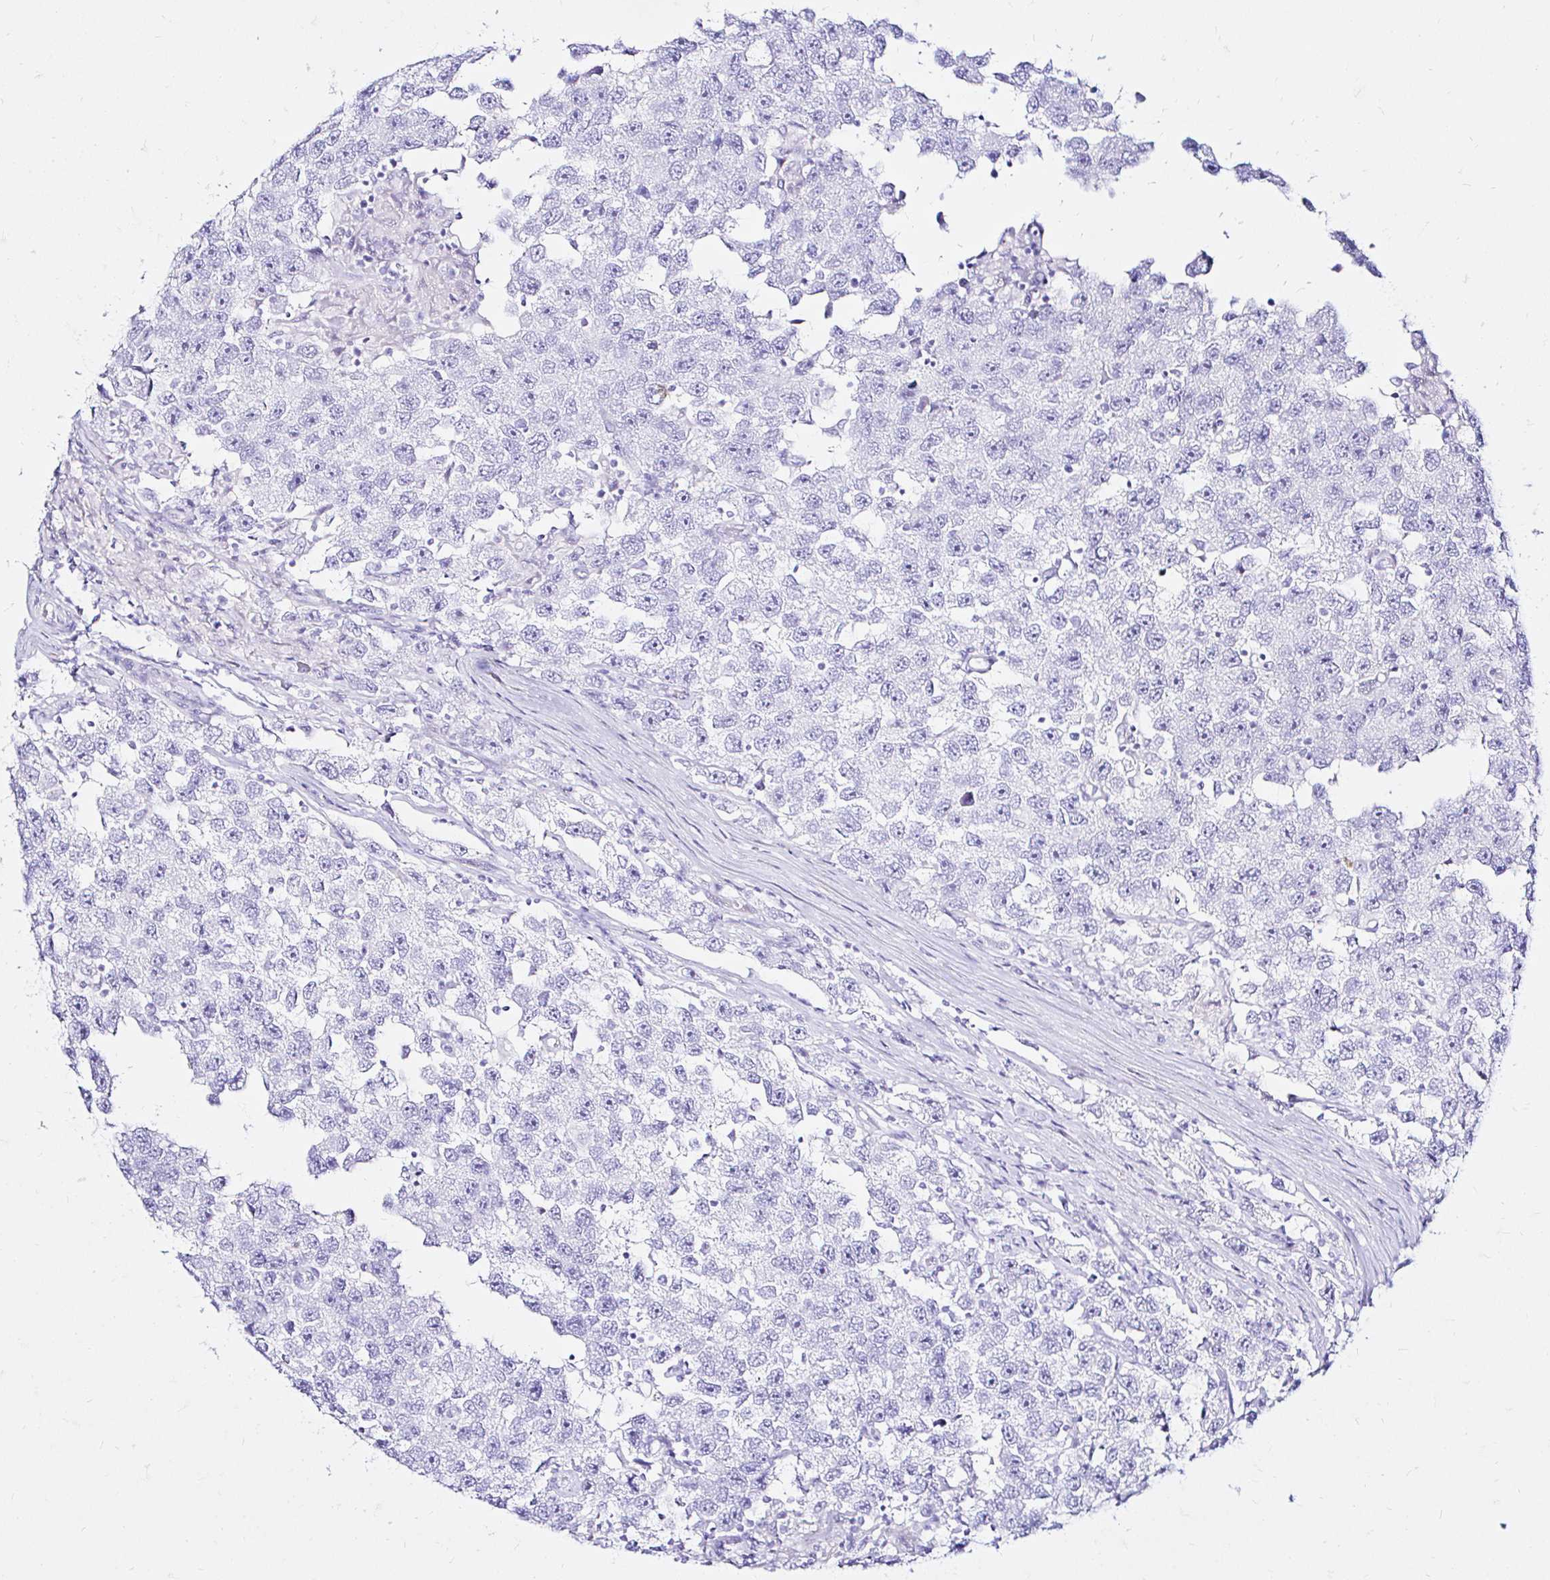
{"staining": {"intensity": "negative", "quantity": "none", "location": "none"}, "tissue": "testis cancer", "cell_type": "Tumor cells", "image_type": "cancer", "snomed": [{"axis": "morphology", "description": "Seminoma, NOS"}, {"axis": "topography", "description": "Testis"}], "caption": "High magnification brightfield microscopy of testis cancer stained with DAB (3,3'-diaminobenzidine) (brown) and counterstained with hematoxylin (blue): tumor cells show no significant expression.", "gene": "ZNF432", "patient": {"sex": "male", "age": 26}}